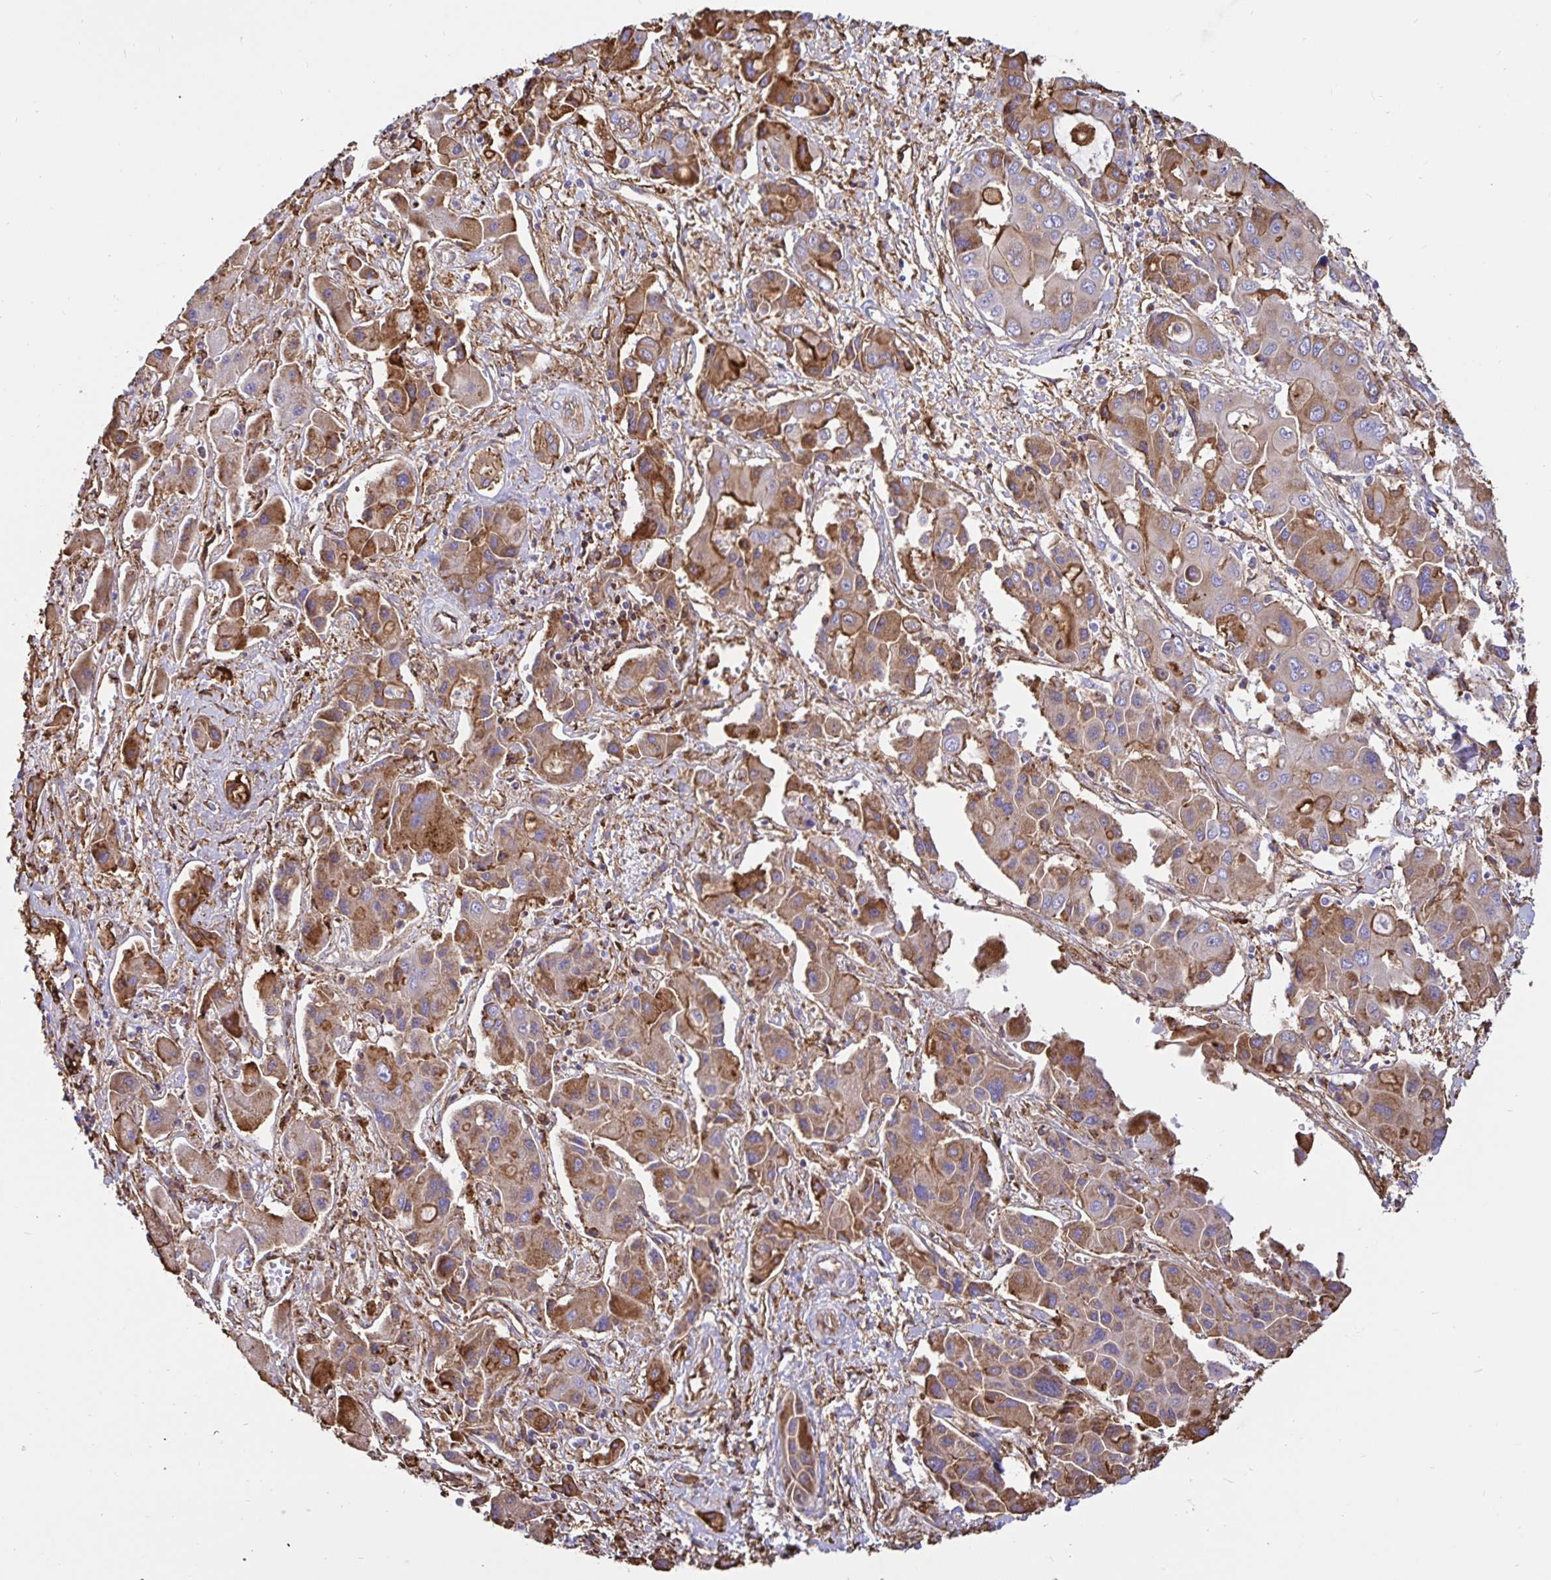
{"staining": {"intensity": "moderate", "quantity": ">75%", "location": "cytoplasmic/membranous"}, "tissue": "liver cancer", "cell_type": "Tumor cells", "image_type": "cancer", "snomed": [{"axis": "morphology", "description": "Cholangiocarcinoma"}, {"axis": "topography", "description": "Liver"}], "caption": "Cholangiocarcinoma (liver) stained with immunohistochemistry displays moderate cytoplasmic/membranous staining in approximately >75% of tumor cells. (IHC, brightfield microscopy, high magnification).", "gene": "ANXA2", "patient": {"sex": "male", "age": 67}}